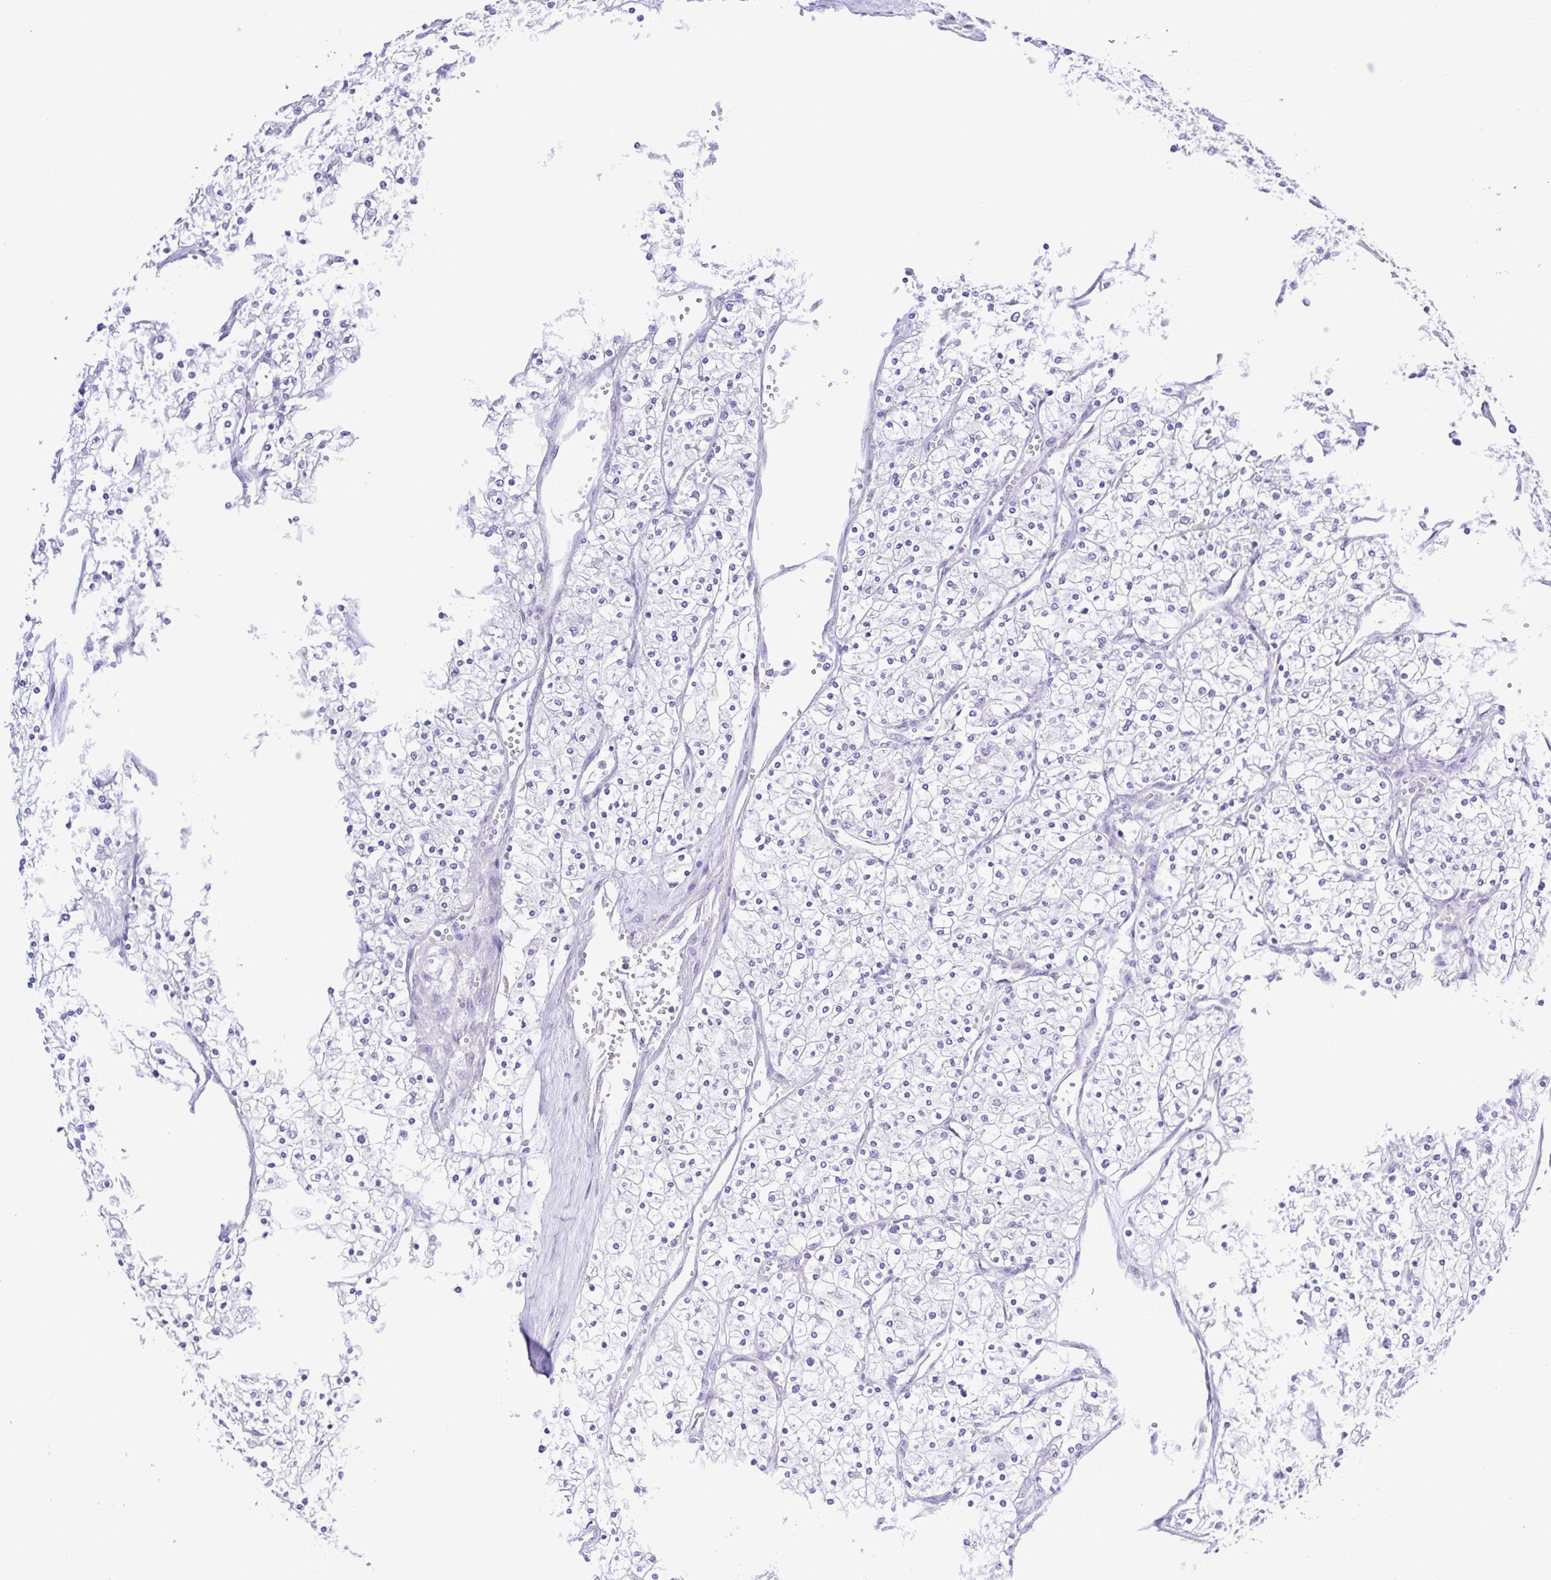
{"staining": {"intensity": "negative", "quantity": "none", "location": "none"}, "tissue": "renal cancer", "cell_type": "Tumor cells", "image_type": "cancer", "snomed": [{"axis": "morphology", "description": "Adenocarcinoma, NOS"}, {"axis": "topography", "description": "Kidney"}], "caption": "This micrograph is of renal cancer stained with IHC to label a protein in brown with the nuclei are counter-stained blue. There is no positivity in tumor cells.", "gene": "GABBR2", "patient": {"sex": "male", "age": 80}}